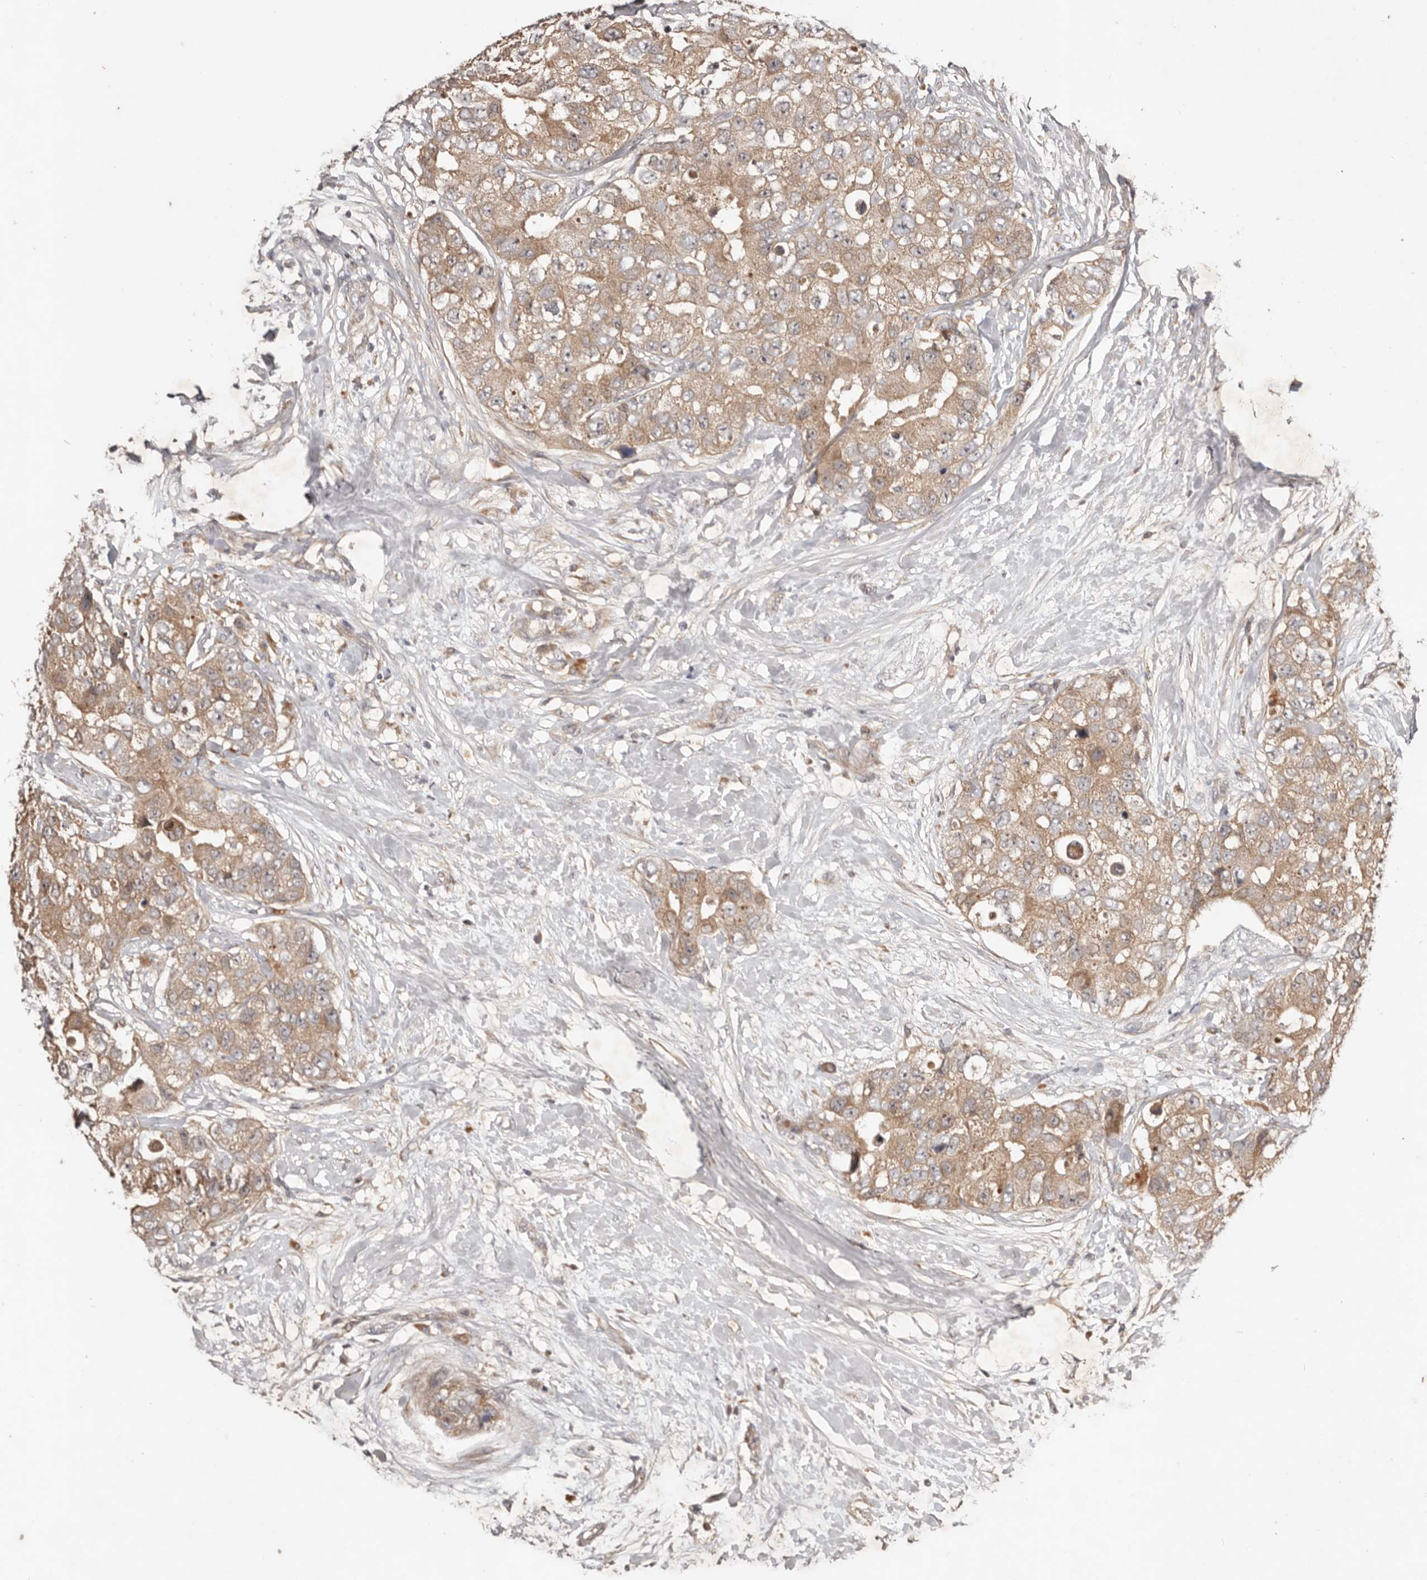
{"staining": {"intensity": "moderate", "quantity": ">75%", "location": "cytoplasmic/membranous,nuclear"}, "tissue": "breast cancer", "cell_type": "Tumor cells", "image_type": "cancer", "snomed": [{"axis": "morphology", "description": "Duct carcinoma"}, {"axis": "topography", "description": "Breast"}], "caption": "Human breast cancer stained with a brown dye shows moderate cytoplasmic/membranous and nuclear positive positivity in approximately >75% of tumor cells.", "gene": "PKIB", "patient": {"sex": "female", "age": 62}}